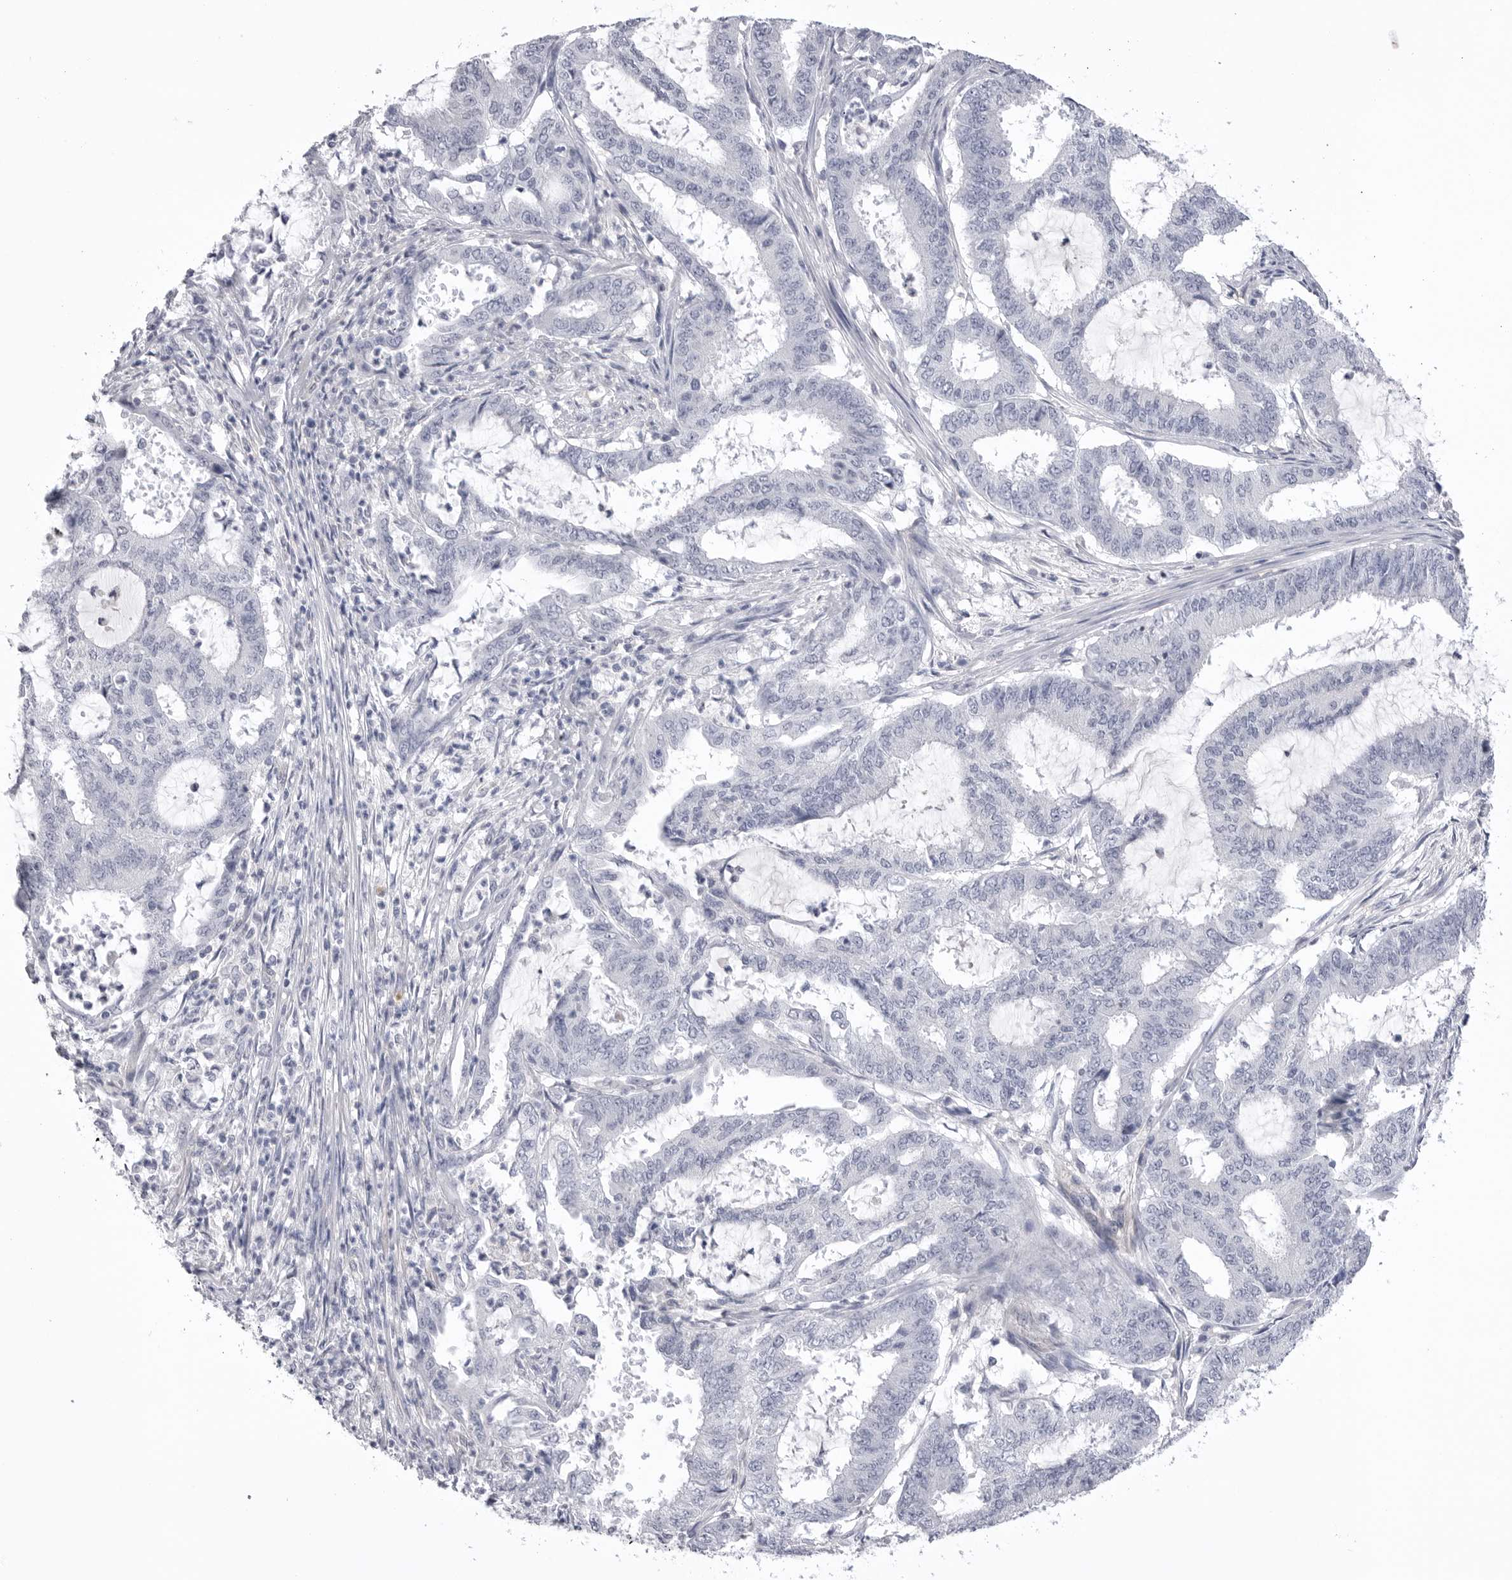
{"staining": {"intensity": "negative", "quantity": "none", "location": "none"}, "tissue": "endometrial cancer", "cell_type": "Tumor cells", "image_type": "cancer", "snomed": [{"axis": "morphology", "description": "Adenocarcinoma, NOS"}, {"axis": "topography", "description": "Endometrium"}], "caption": "DAB (3,3'-diaminobenzidine) immunohistochemical staining of adenocarcinoma (endometrial) demonstrates no significant staining in tumor cells. The staining is performed using DAB (3,3'-diaminobenzidine) brown chromogen with nuclei counter-stained in using hematoxylin.", "gene": "DLGAP3", "patient": {"sex": "female", "age": 51}}